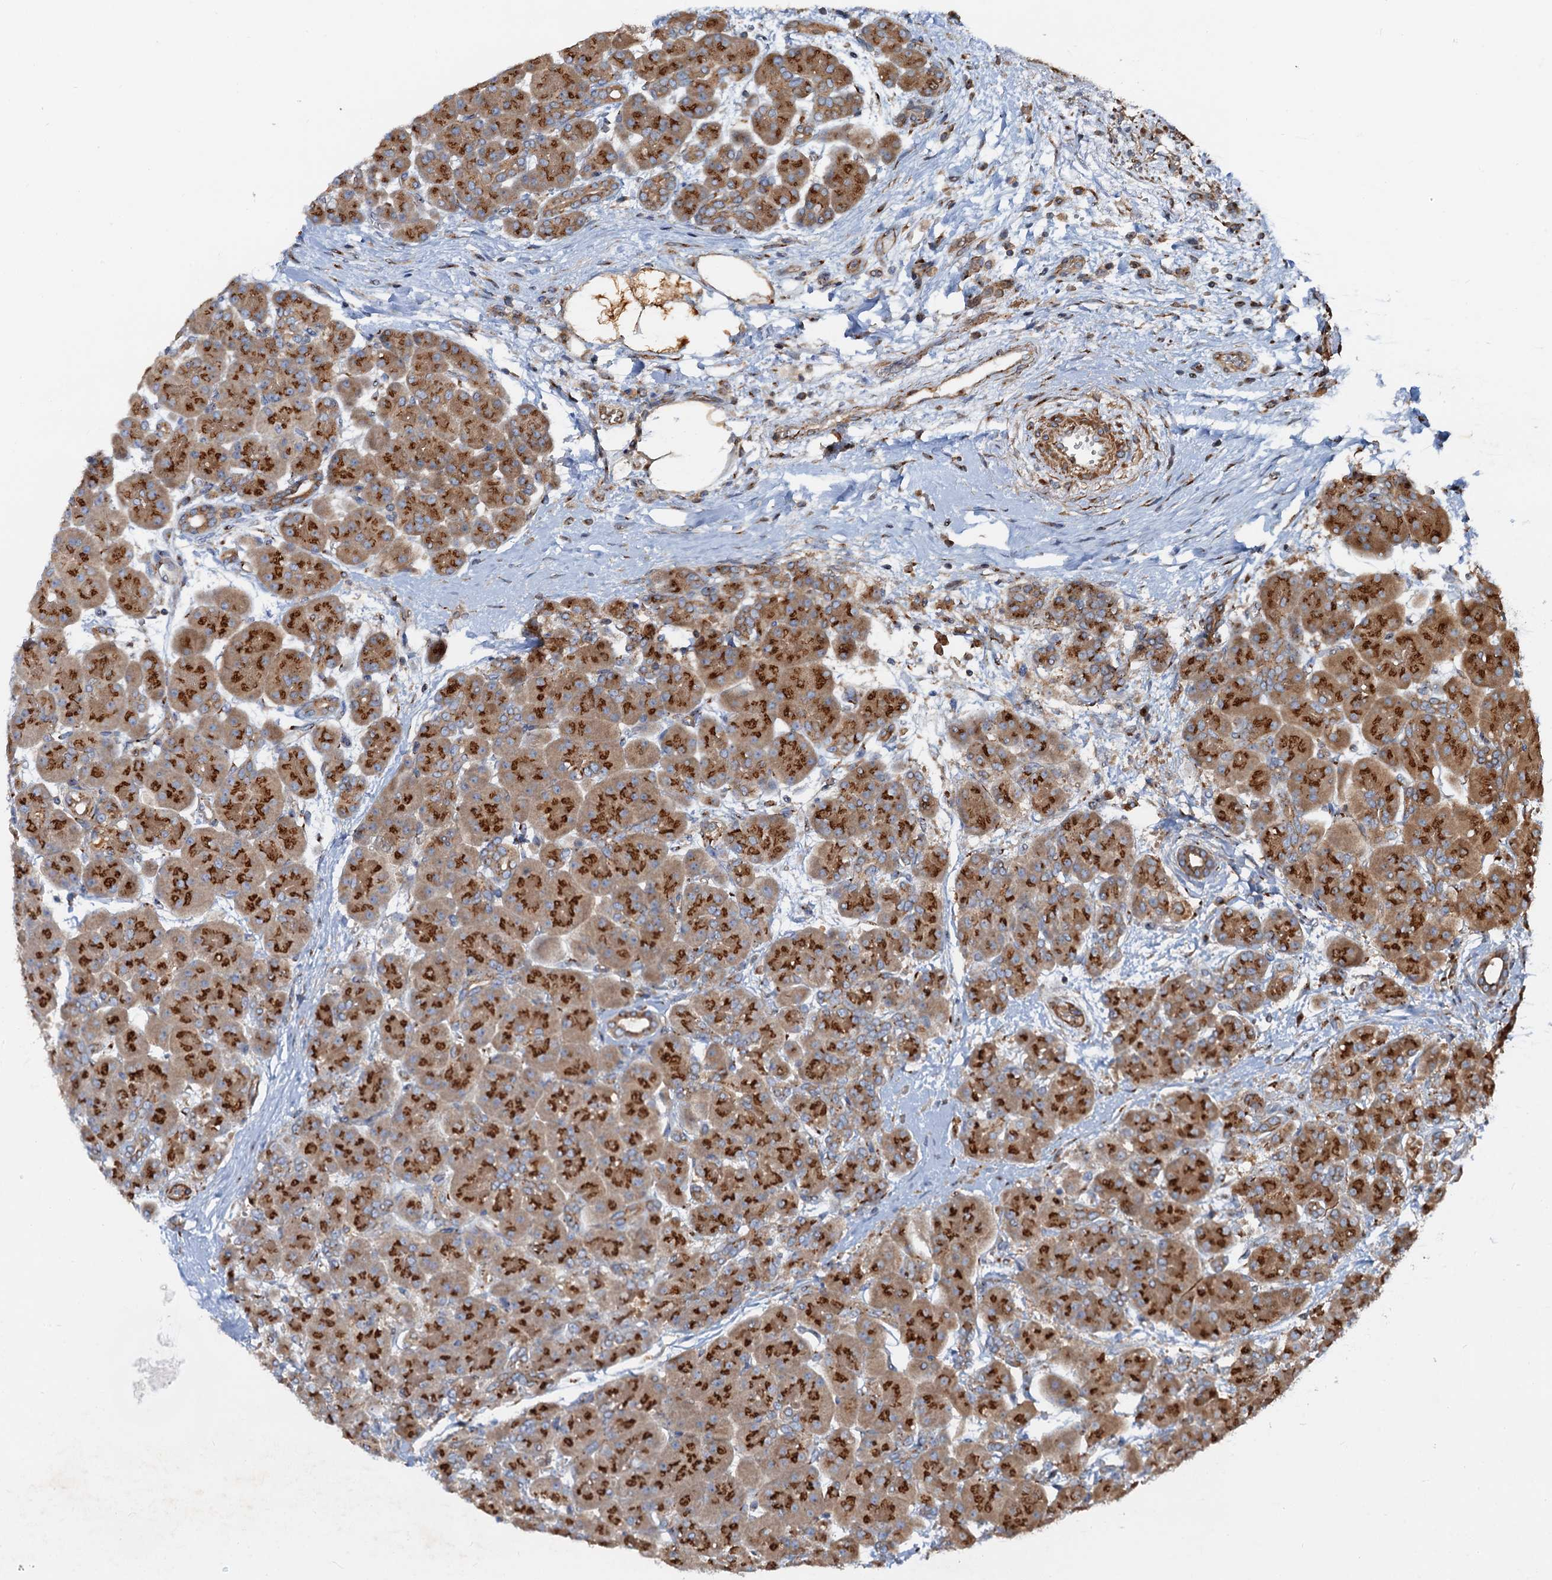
{"staining": {"intensity": "strong", "quantity": ">75%", "location": "cytoplasmic/membranous"}, "tissue": "pancreas", "cell_type": "Exocrine glandular cells", "image_type": "normal", "snomed": [{"axis": "morphology", "description": "Normal tissue, NOS"}, {"axis": "topography", "description": "Pancreas"}], "caption": "Unremarkable pancreas was stained to show a protein in brown. There is high levels of strong cytoplasmic/membranous positivity in approximately >75% of exocrine glandular cells.", "gene": "ANKRD26", "patient": {"sex": "male", "age": 66}}